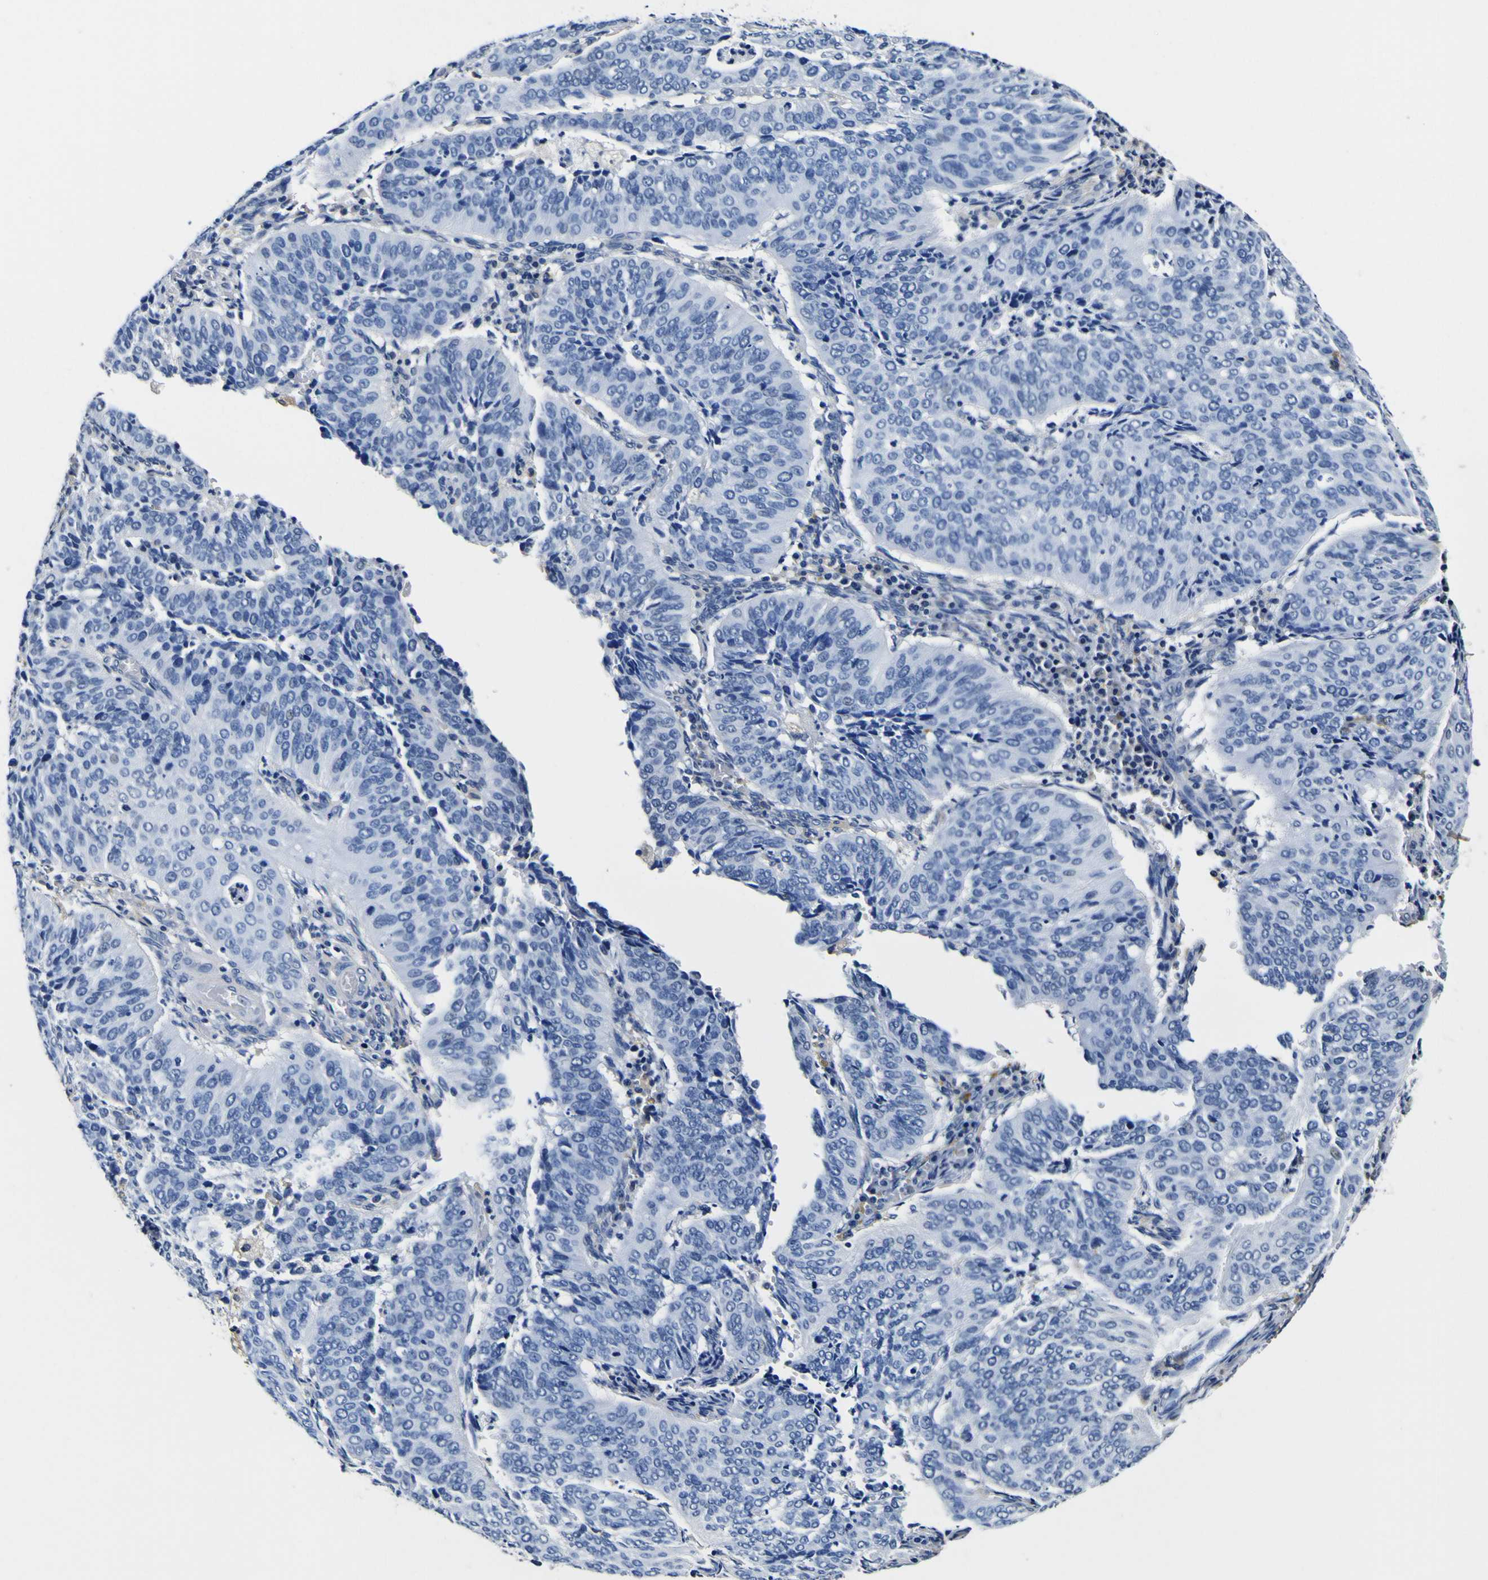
{"staining": {"intensity": "negative", "quantity": "none", "location": "none"}, "tissue": "cervical cancer", "cell_type": "Tumor cells", "image_type": "cancer", "snomed": [{"axis": "morphology", "description": "Normal tissue, NOS"}, {"axis": "morphology", "description": "Squamous cell carcinoma, NOS"}, {"axis": "topography", "description": "Cervix"}], "caption": "Immunohistochemistry image of neoplastic tissue: human squamous cell carcinoma (cervical) stained with DAB shows no significant protein positivity in tumor cells. (DAB IHC visualized using brightfield microscopy, high magnification).", "gene": "POSTN", "patient": {"sex": "female", "age": 39}}